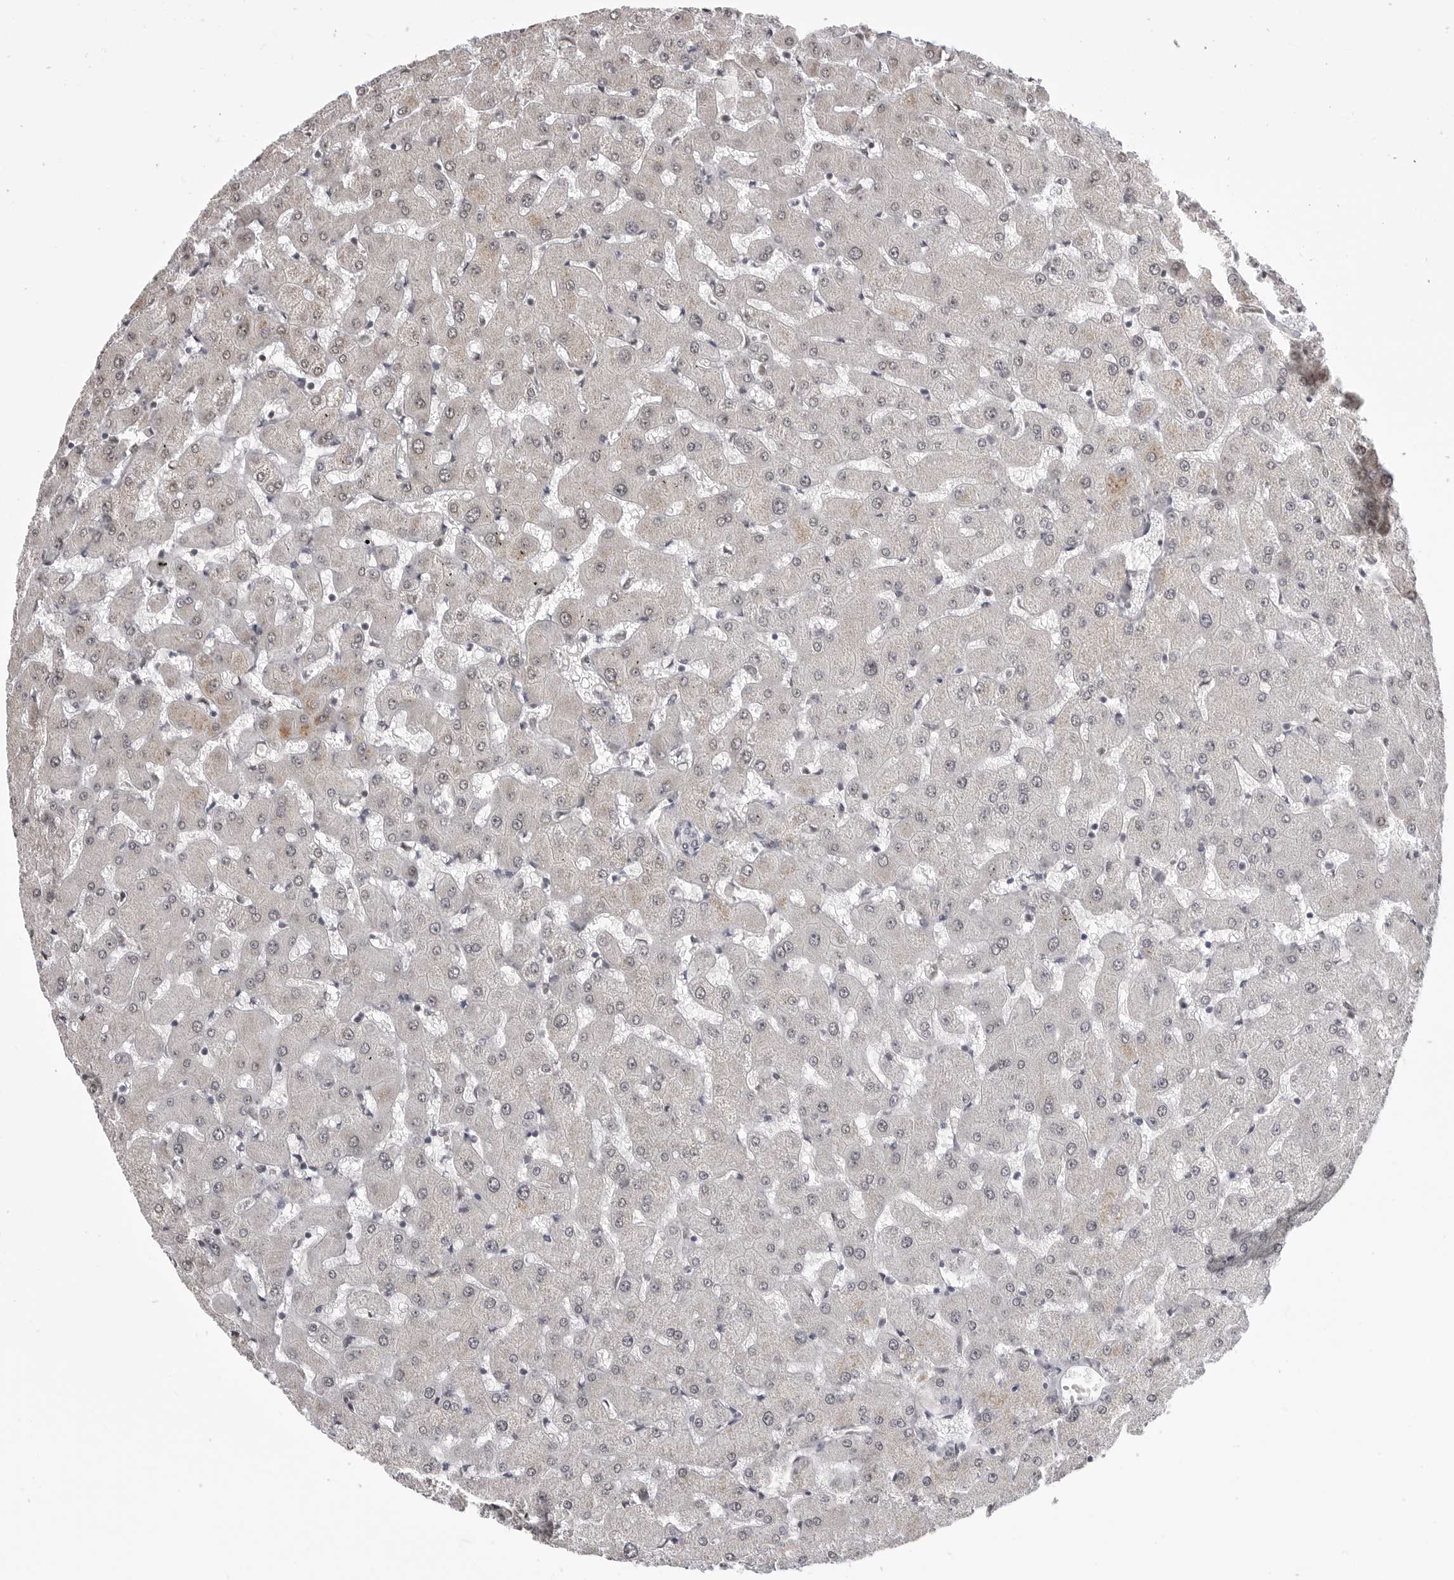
{"staining": {"intensity": "negative", "quantity": "none", "location": "none"}, "tissue": "liver", "cell_type": "Cholangiocytes", "image_type": "normal", "snomed": [{"axis": "morphology", "description": "Normal tissue, NOS"}, {"axis": "topography", "description": "Liver"}], "caption": "Image shows no significant protein positivity in cholangiocytes of unremarkable liver. (Brightfield microscopy of DAB (3,3'-diaminobenzidine) immunohistochemistry at high magnification).", "gene": "PHF3", "patient": {"sex": "female", "age": 63}}